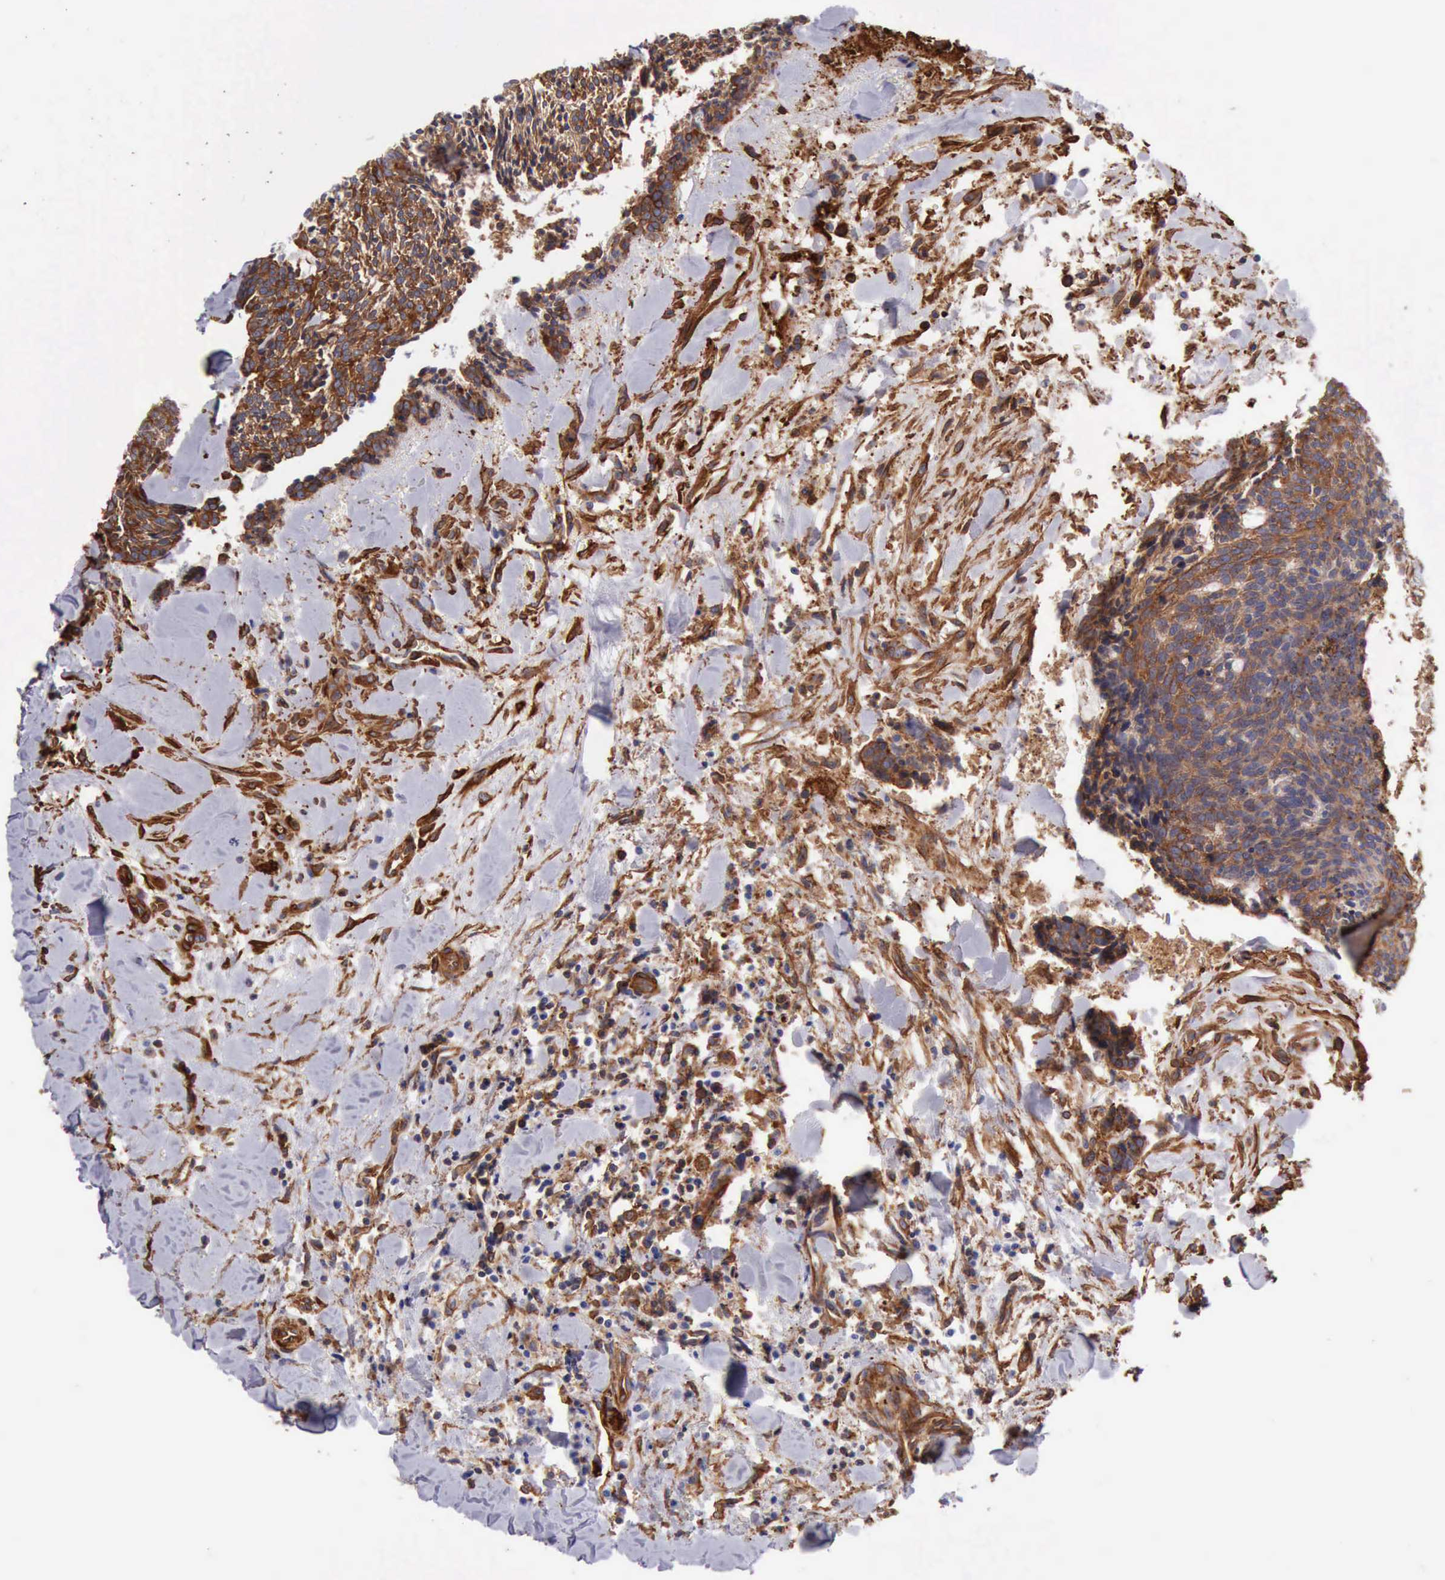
{"staining": {"intensity": "moderate", "quantity": ">75%", "location": "cytoplasmic/membranous"}, "tissue": "head and neck cancer", "cell_type": "Tumor cells", "image_type": "cancer", "snomed": [{"axis": "morphology", "description": "Squamous cell carcinoma, NOS"}, {"axis": "topography", "description": "Salivary gland"}, {"axis": "topography", "description": "Head-Neck"}], "caption": "A high-resolution histopathology image shows immunohistochemistry (IHC) staining of head and neck cancer, which demonstrates moderate cytoplasmic/membranous positivity in approximately >75% of tumor cells.", "gene": "FLNA", "patient": {"sex": "male", "age": 70}}